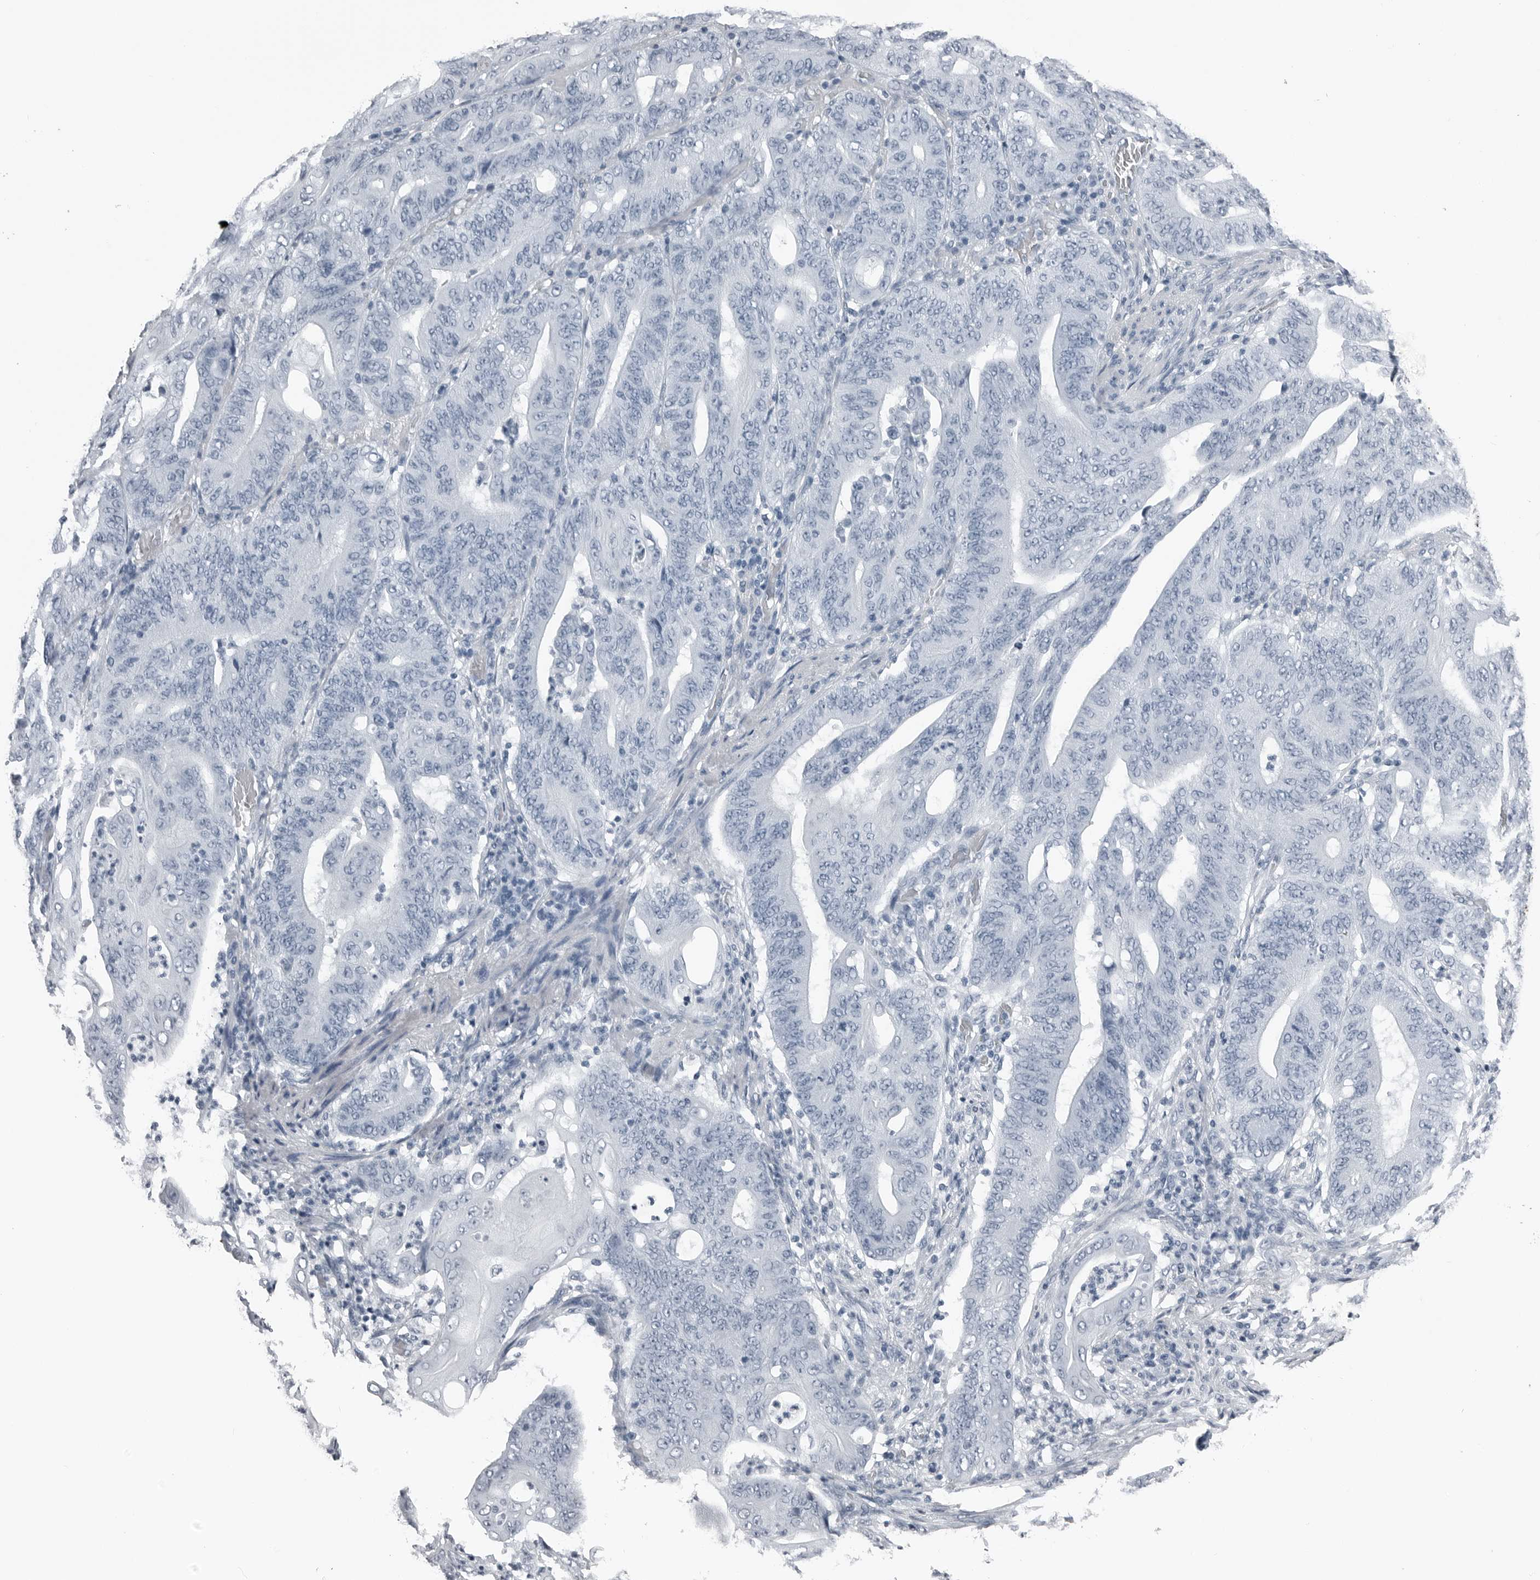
{"staining": {"intensity": "negative", "quantity": "none", "location": "none"}, "tissue": "stomach cancer", "cell_type": "Tumor cells", "image_type": "cancer", "snomed": [{"axis": "morphology", "description": "Adenocarcinoma, NOS"}, {"axis": "topography", "description": "Stomach"}], "caption": "Stomach adenocarcinoma stained for a protein using immunohistochemistry (IHC) reveals no positivity tumor cells.", "gene": "SPINK1", "patient": {"sex": "female", "age": 73}}